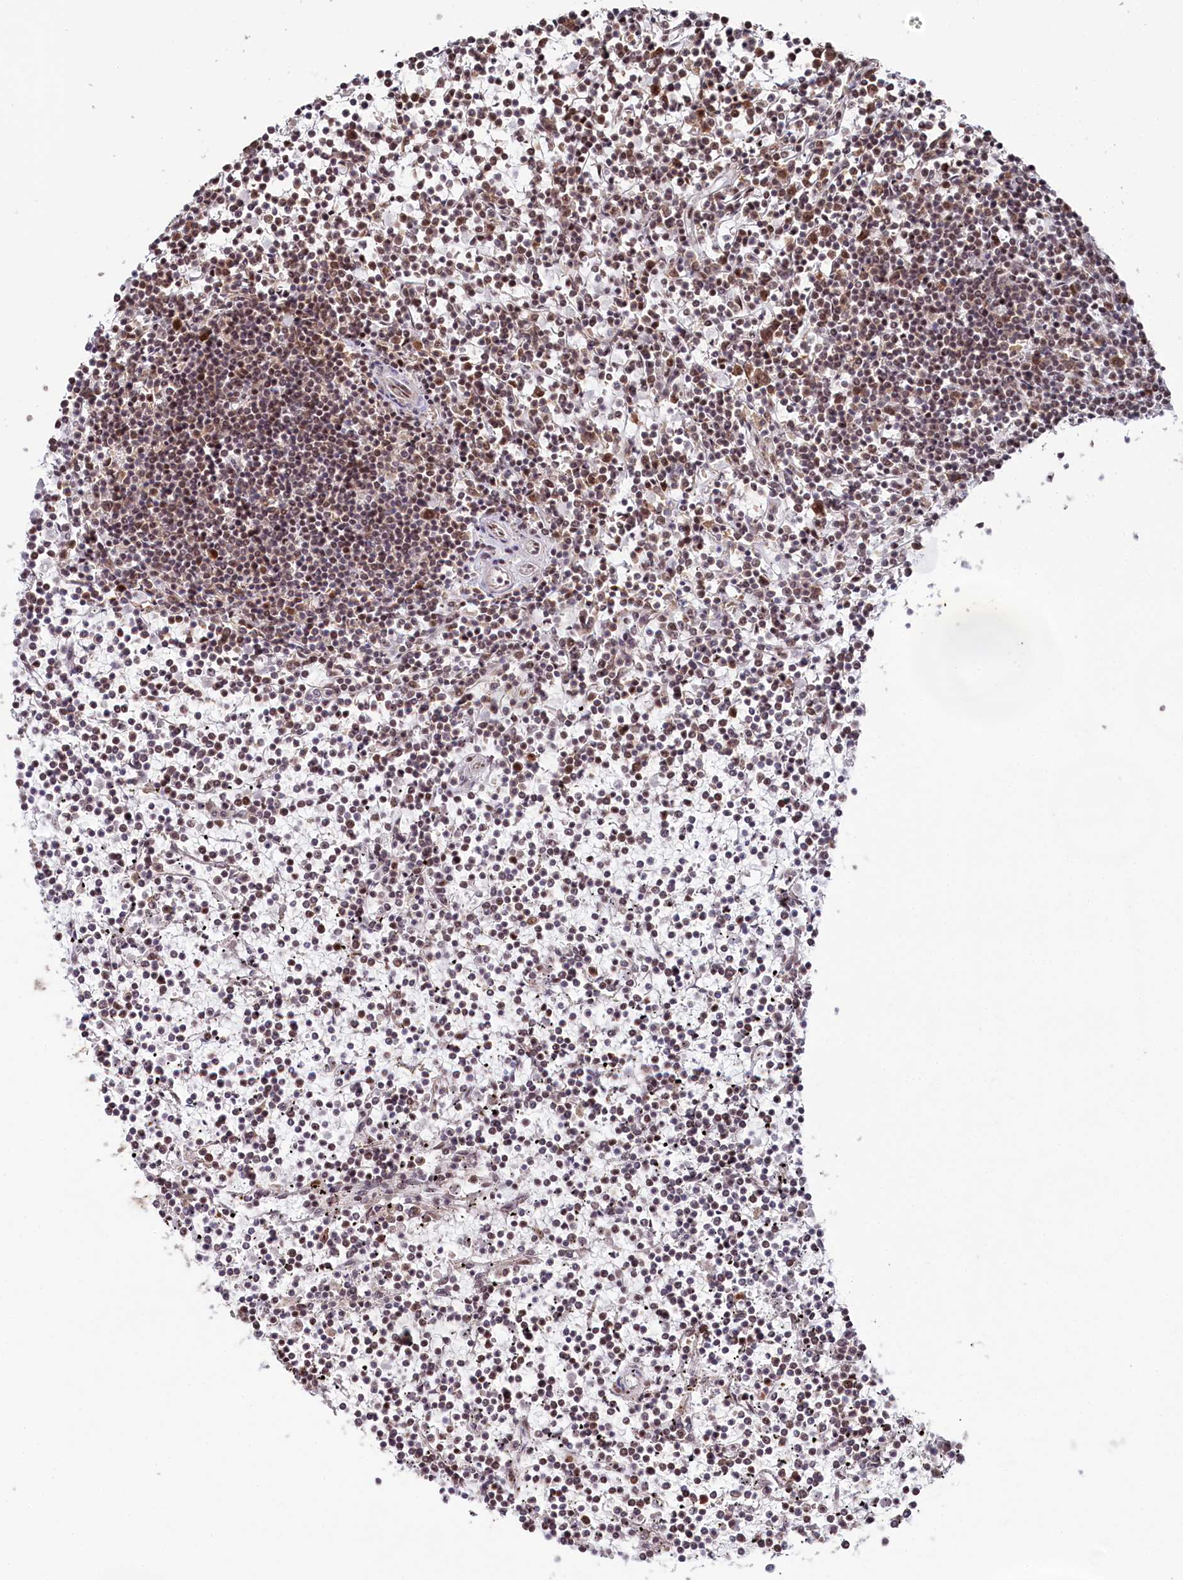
{"staining": {"intensity": "moderate", "quantity": ">75%", "location": "nuclear"}, "tissue": "lymphoma", "cell_type": "Tumor cells", "image_type": "cancer", "snomed": [{"axis": "morphology", "description": "Malignant lymphoma, non-Hodgkin's type, Low grade"}, {"axis": "topography", "description": "Spleen"}], "caption": "Immunohistochemistry image of human low-grade malignant lymphoma, non-Hodgkin's type stained for a protein (brown), which reveals medium levels of moderate nuclear staining in about >75% of tumor cells.", "gene": "POLR2H", "patient": {"sex": "female", "age": 19}}